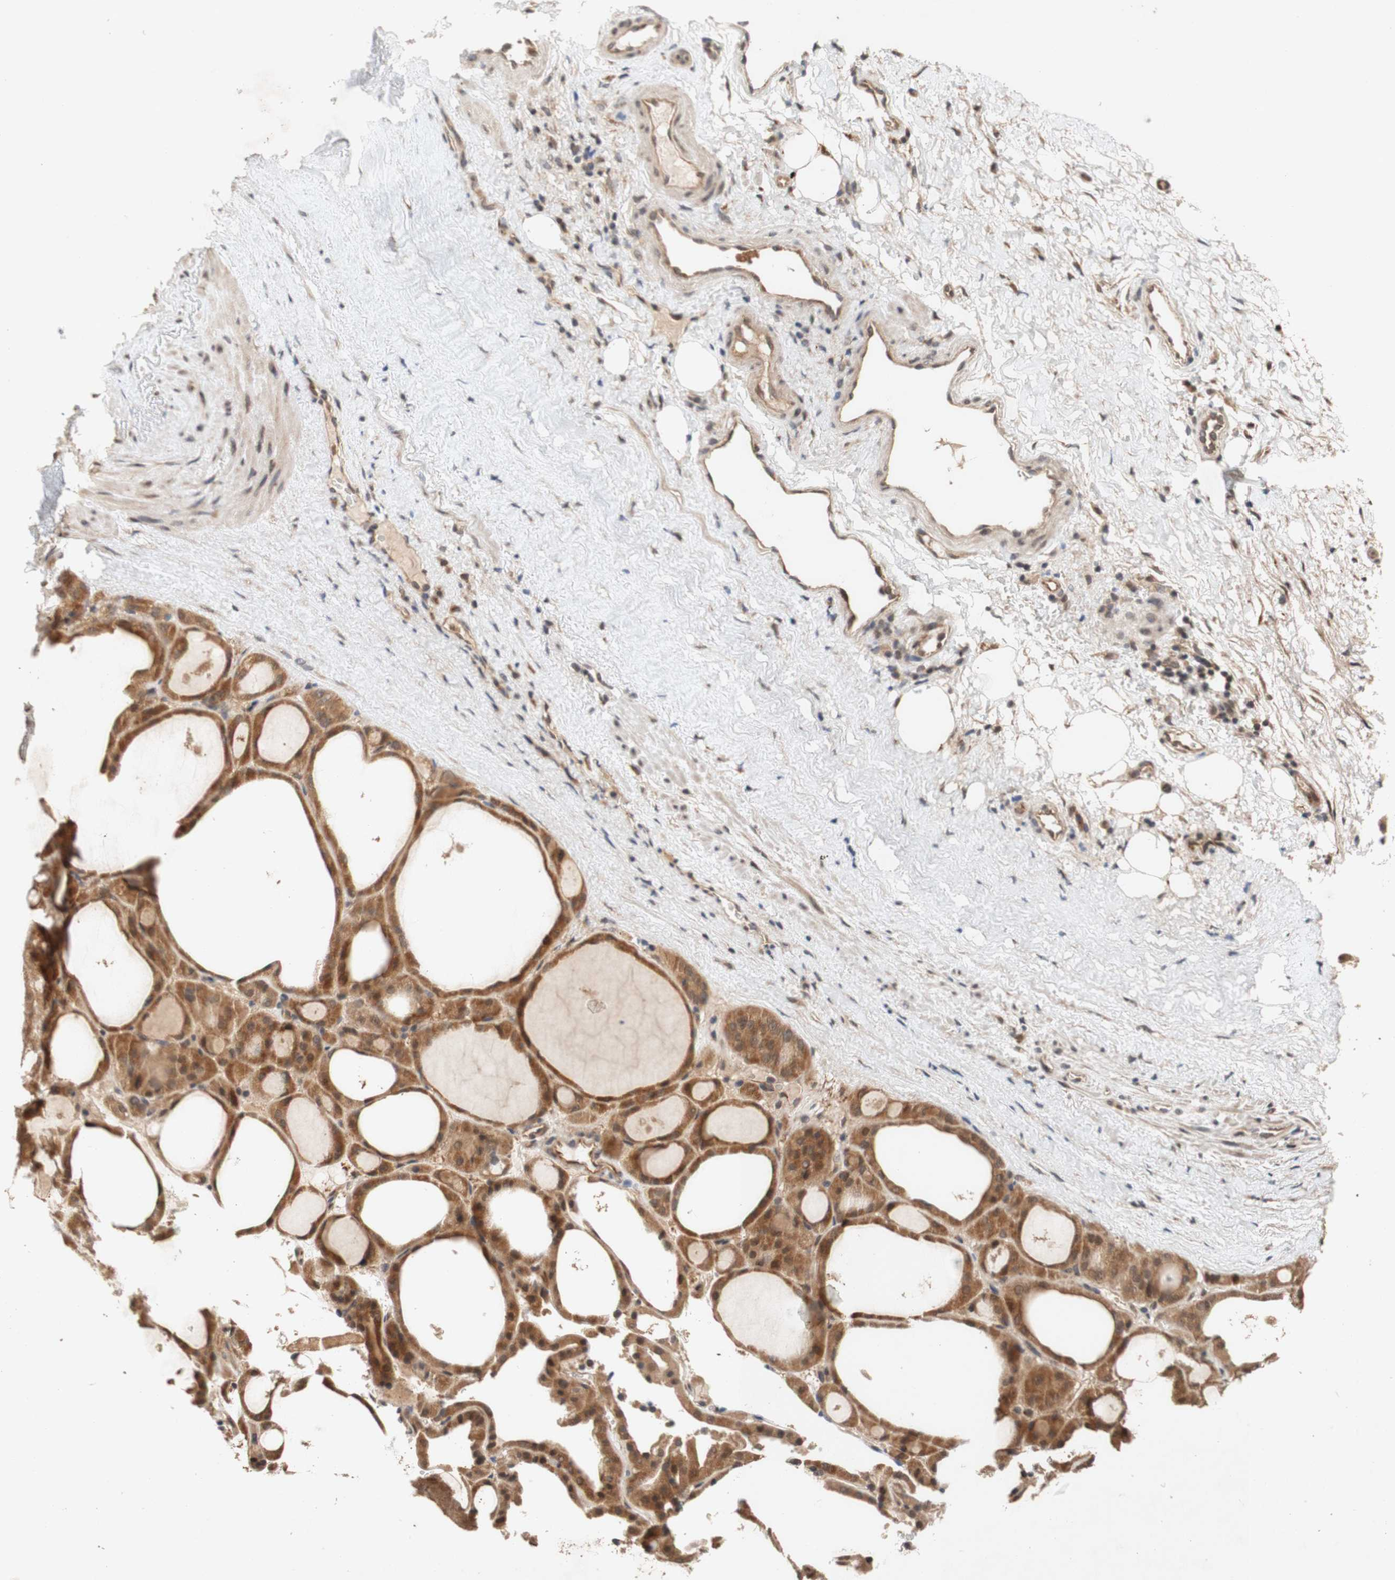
{"staining": {"intensity": "moderate", "quantity": ">75%", "location": "cytoplasmic/membranous"}, "tissue": "thyroid gland", "cell_type": "Glandular cells", "image_type": "normal", "snomed": [{"axis": "morphology", "description": "Normal tissue, NOS"}, {"axis": "morphology", "description": "Carcinoma, NOS"}, {"axis": "topography", "description": "Thyroid gland"}], "caption": "Thyroid gland stained with DAB (3,3'-diaminobenzidine) immunohistochemistry (IHC) displays medium levels of moderate cytoplasmic/membranous staining in about >75% of glandular cells.", "gene": "PIN1", "patient": {"sex": "female", "age": 86}}